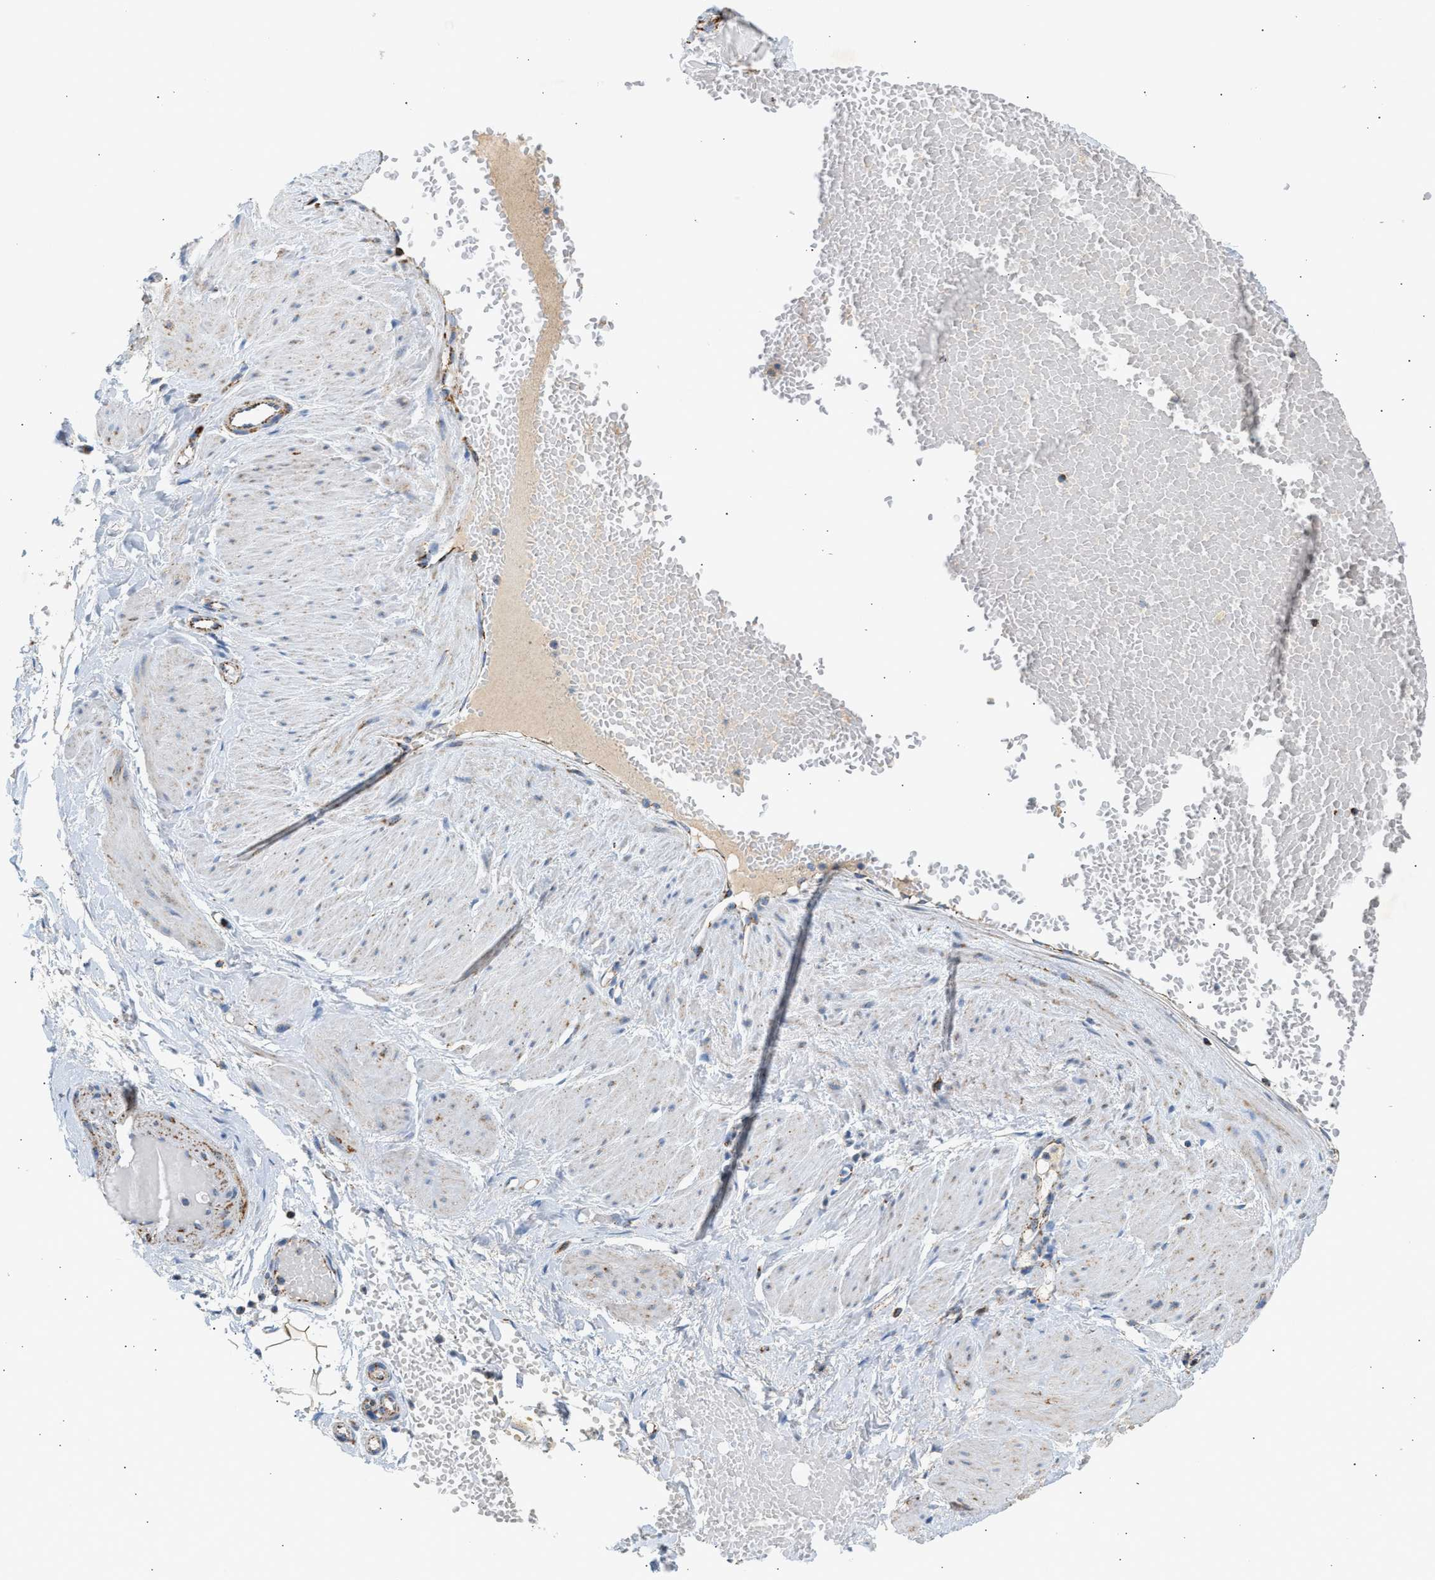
{"staining": {"intensity": "moderate", "quantity": "25%-75%", "location": "cytoplasmic/membranous"}, "tissue": "adipose tissue", "cell_type": "Adipocytes", "image_type": "normal", "snomed": [{"axis": "morphology", "description": "Normal tissue, NOS"}, {"axis": "topography", "description": "Soft tissue"}], "caption": "A high-resolution image shows immunohistochemistry staining of benign adipose tissue, which reveals moderate cytoplasmic/membranous expression in approximately 25%-75% of adipocytes. (DAB (3,3'-diaminobenzidine) IHC with brightfield microscopy, high magnification).", "gene": "OGDH", "patient": {"sex": "male", "age": 72}}